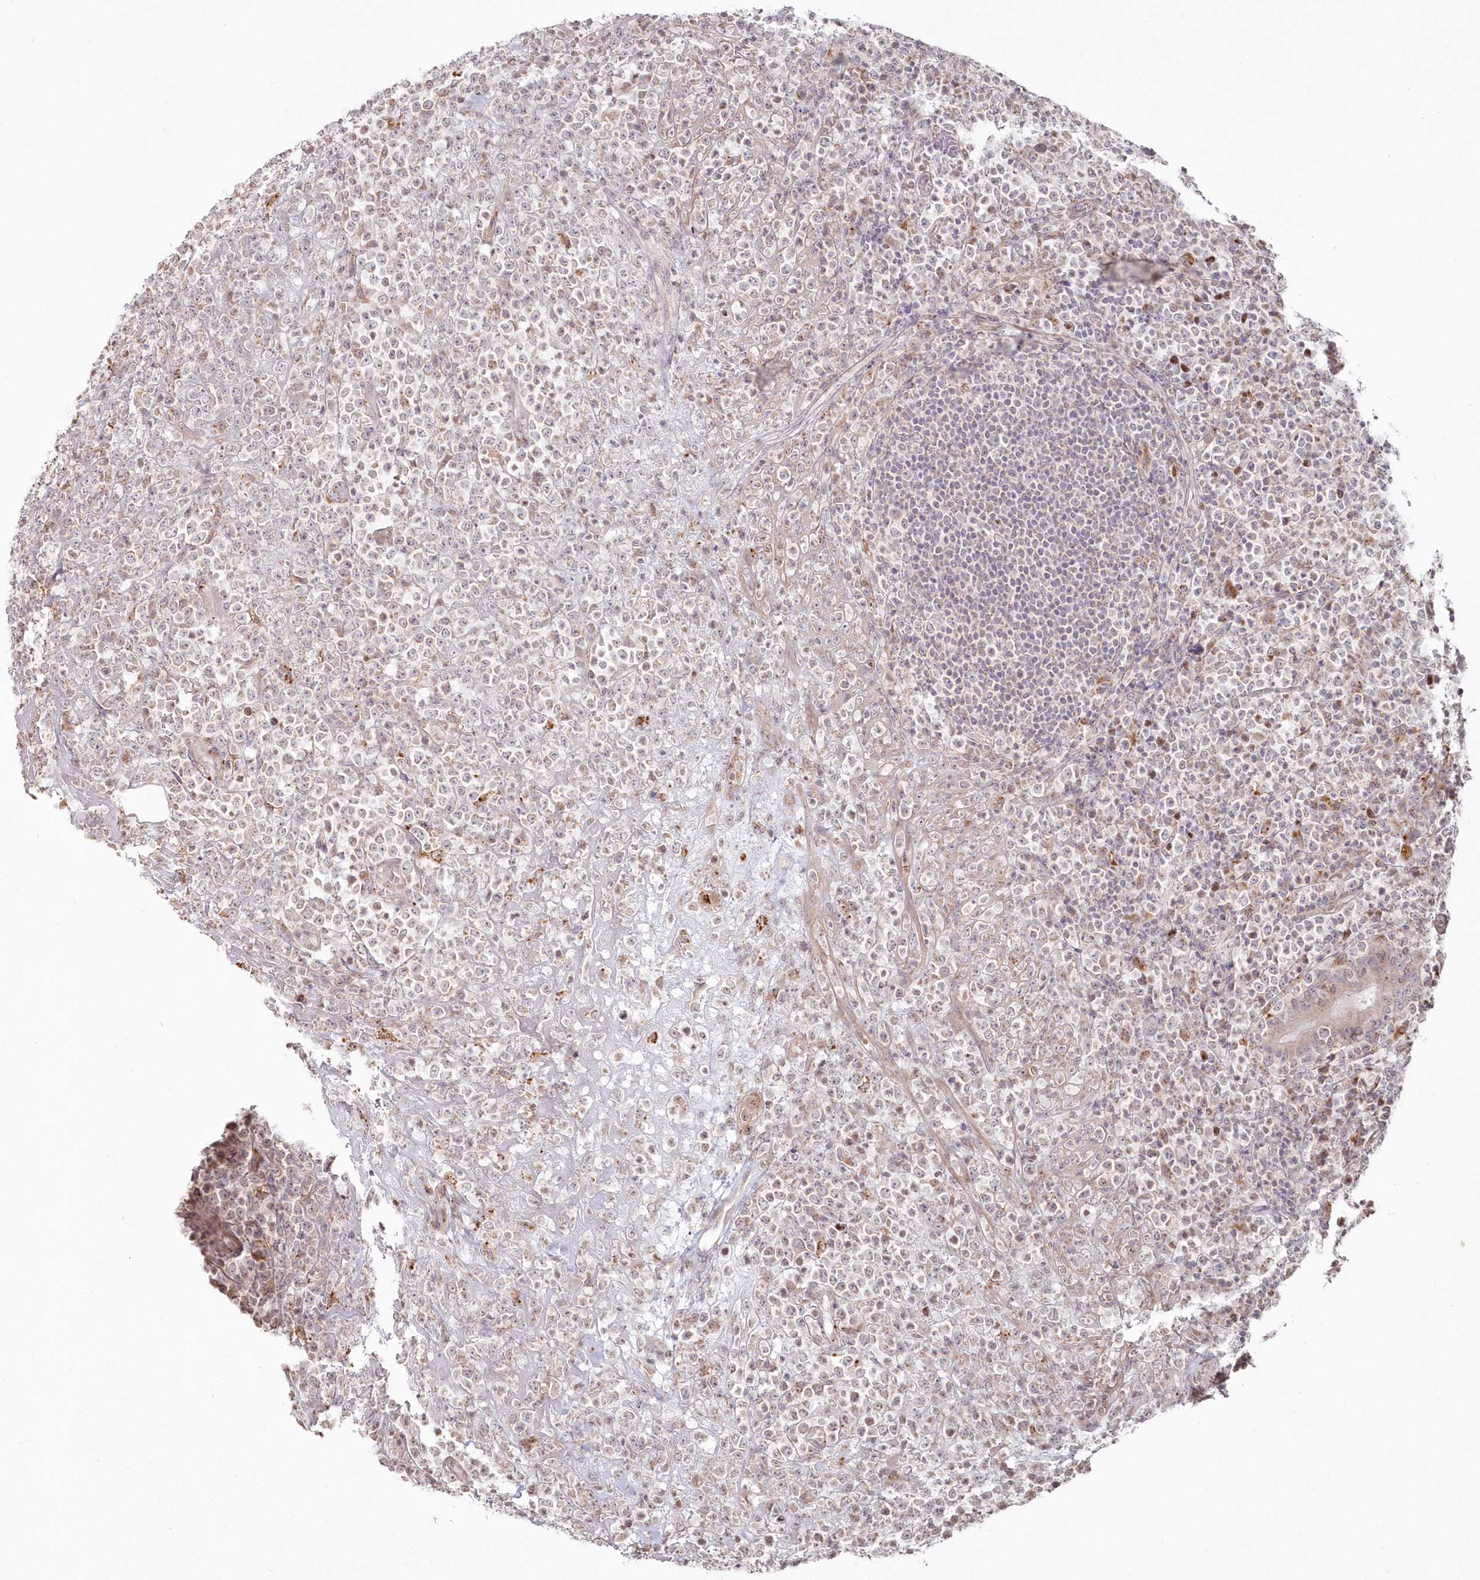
{"staining": {"intensity": "negative", "quantity": "none", "location": "none"}, "tissue": "lymphoma", "cell_type": "Tumor cells", "image_type": "cancer", "snomed": [{"axis": "morphology", "description": "Malignant lymphoma, non-Hodgkin's type, High grade"}, {"axis": "topography", "description": "Colon"}], "caption": "The image demonstrates no staining of tumor cells in lymphoma.", "gene": "ARSB", "patient": {"sex": "female", "age": 53}}